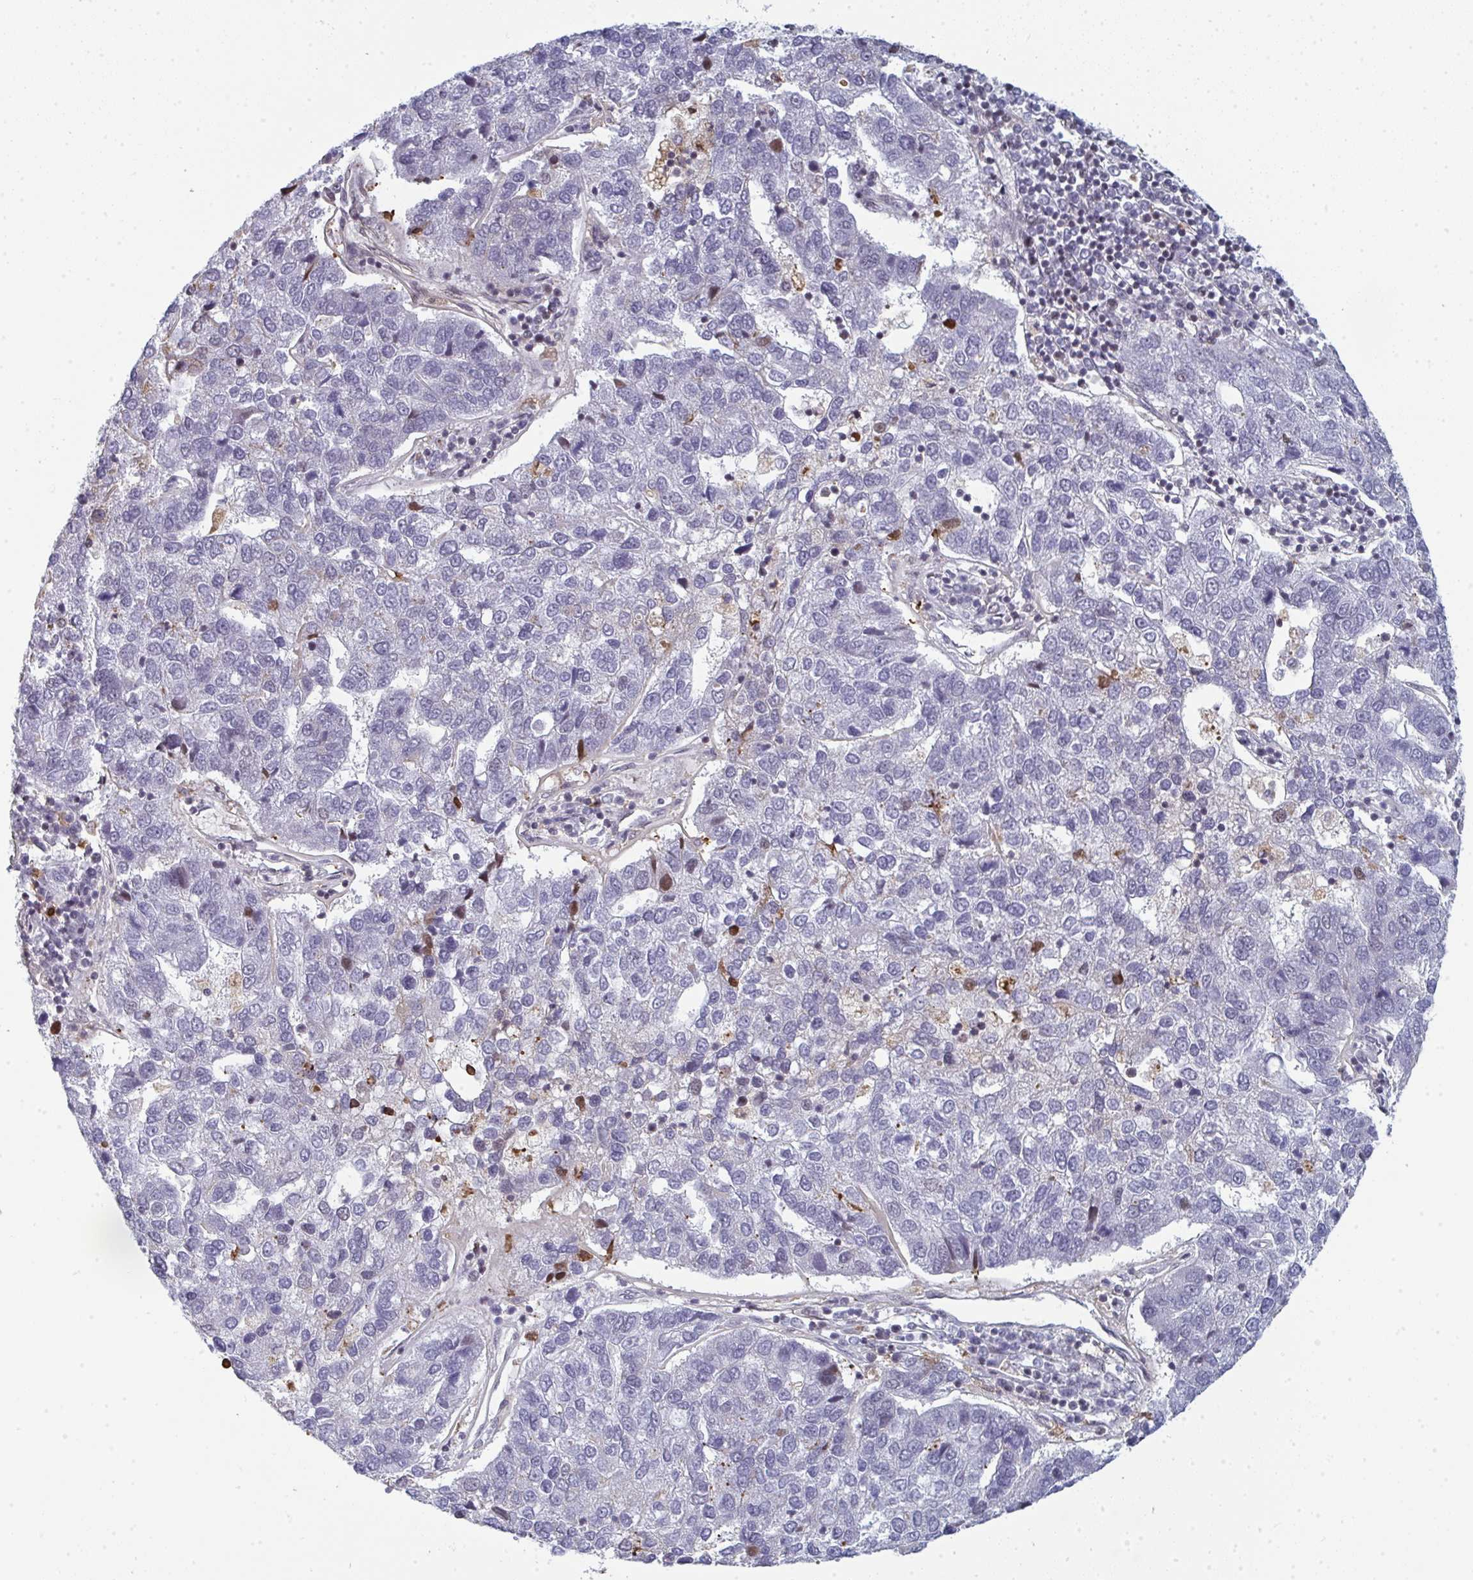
{"staining": {"intensity": "negative", "quantity": "none", "location": "none"}, "tissue": "pancreatic cancer", "cell_type": "Tumor cells", "image_type": "cancer", "snomed": [{"axis": "morphology", "description": "Adenocarcinoma, NOS"}, {"axis": "topography", "description": "Pancreas"}], "caption": "Tumor cells are negative for protein expression in human pancreatic adenocarcinoma.", "gene": "ATF1", "patient": {"sex": "female", "age": 61}}